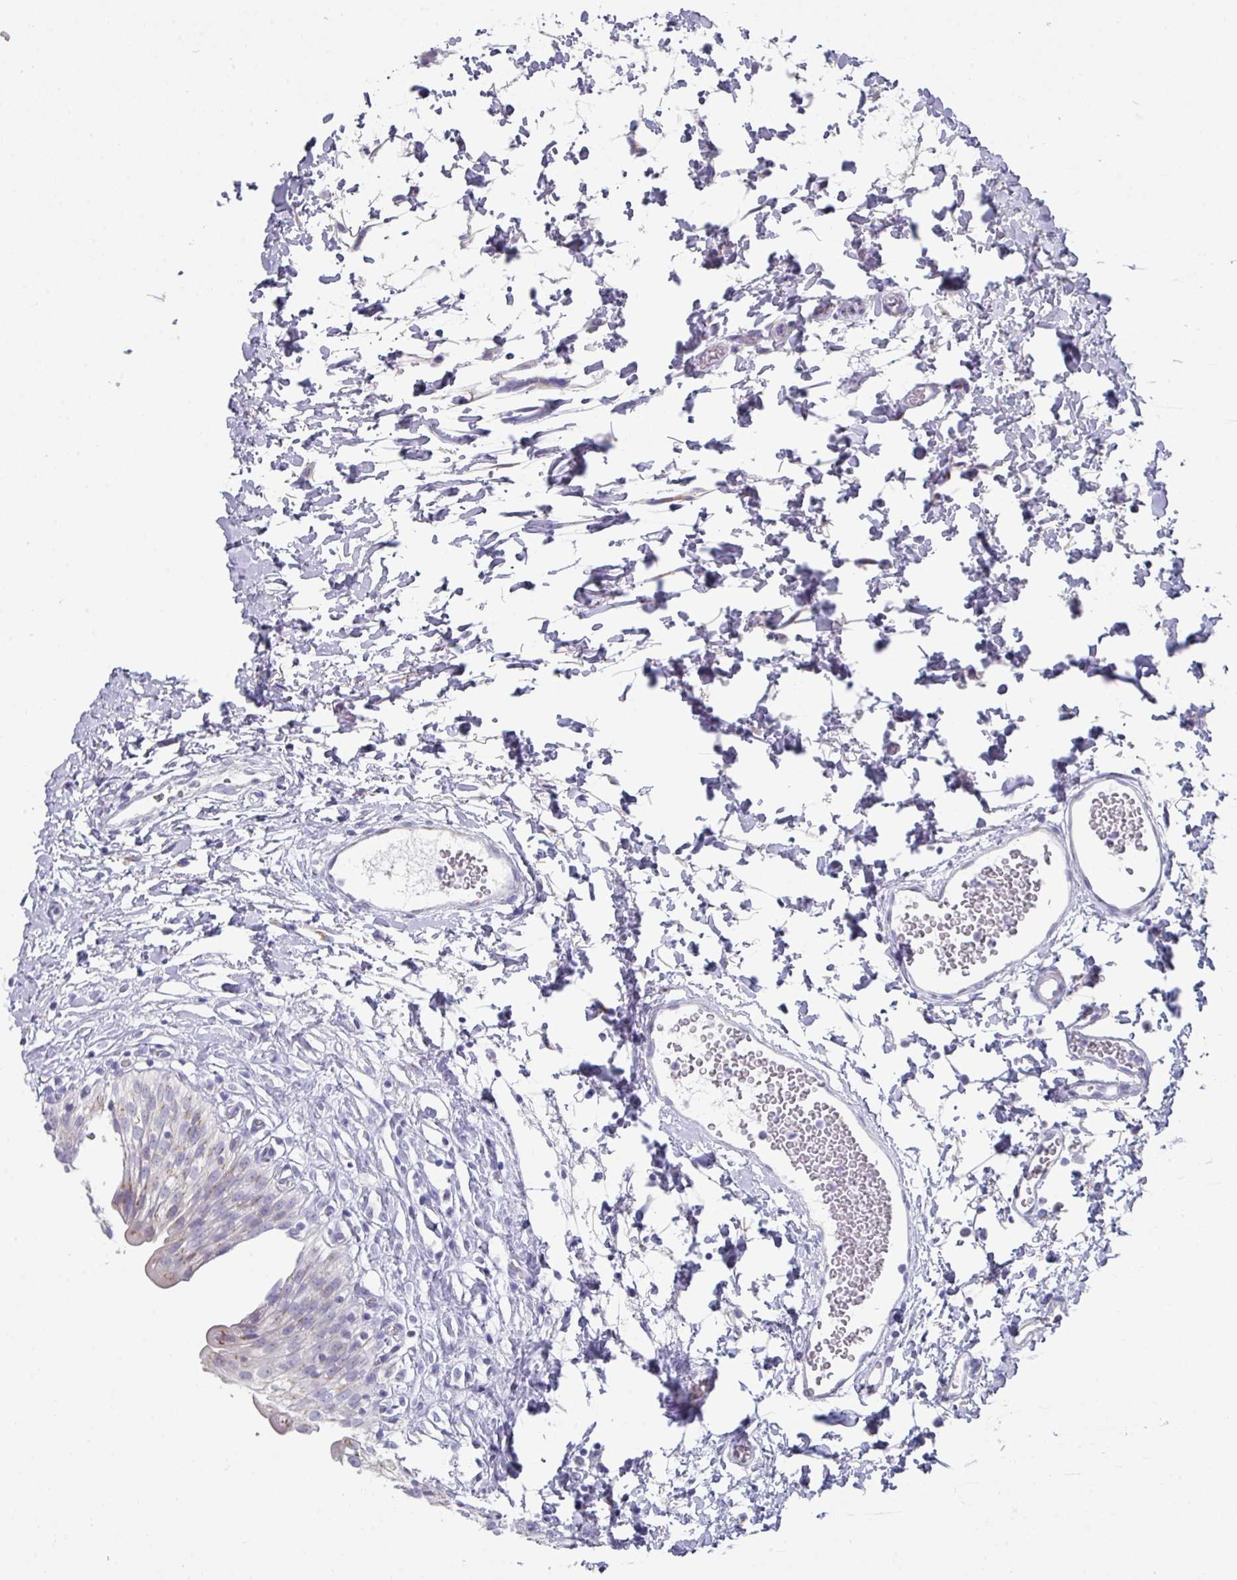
{"staining": {"intensity": "weak", "quantity": "25%-75%", "location": "cytoplasmic/membranous"}, "tissue": "urinary bladder", "cell_type": "Urothelial cells", "image_type": "normal", "snomed": [{"axis": "morphology", "description": "Normal tissue, NOS"}, {"axis": "topography", "description": "Urinary bladder"}], "caption": "Benign urinary bladder exhibits weak cytoplasmic/membranous staining in about 25%-75% of urothelial cells.", "gene": "VKORC1L1", "patient": {"sex": "male", "age": 51}}